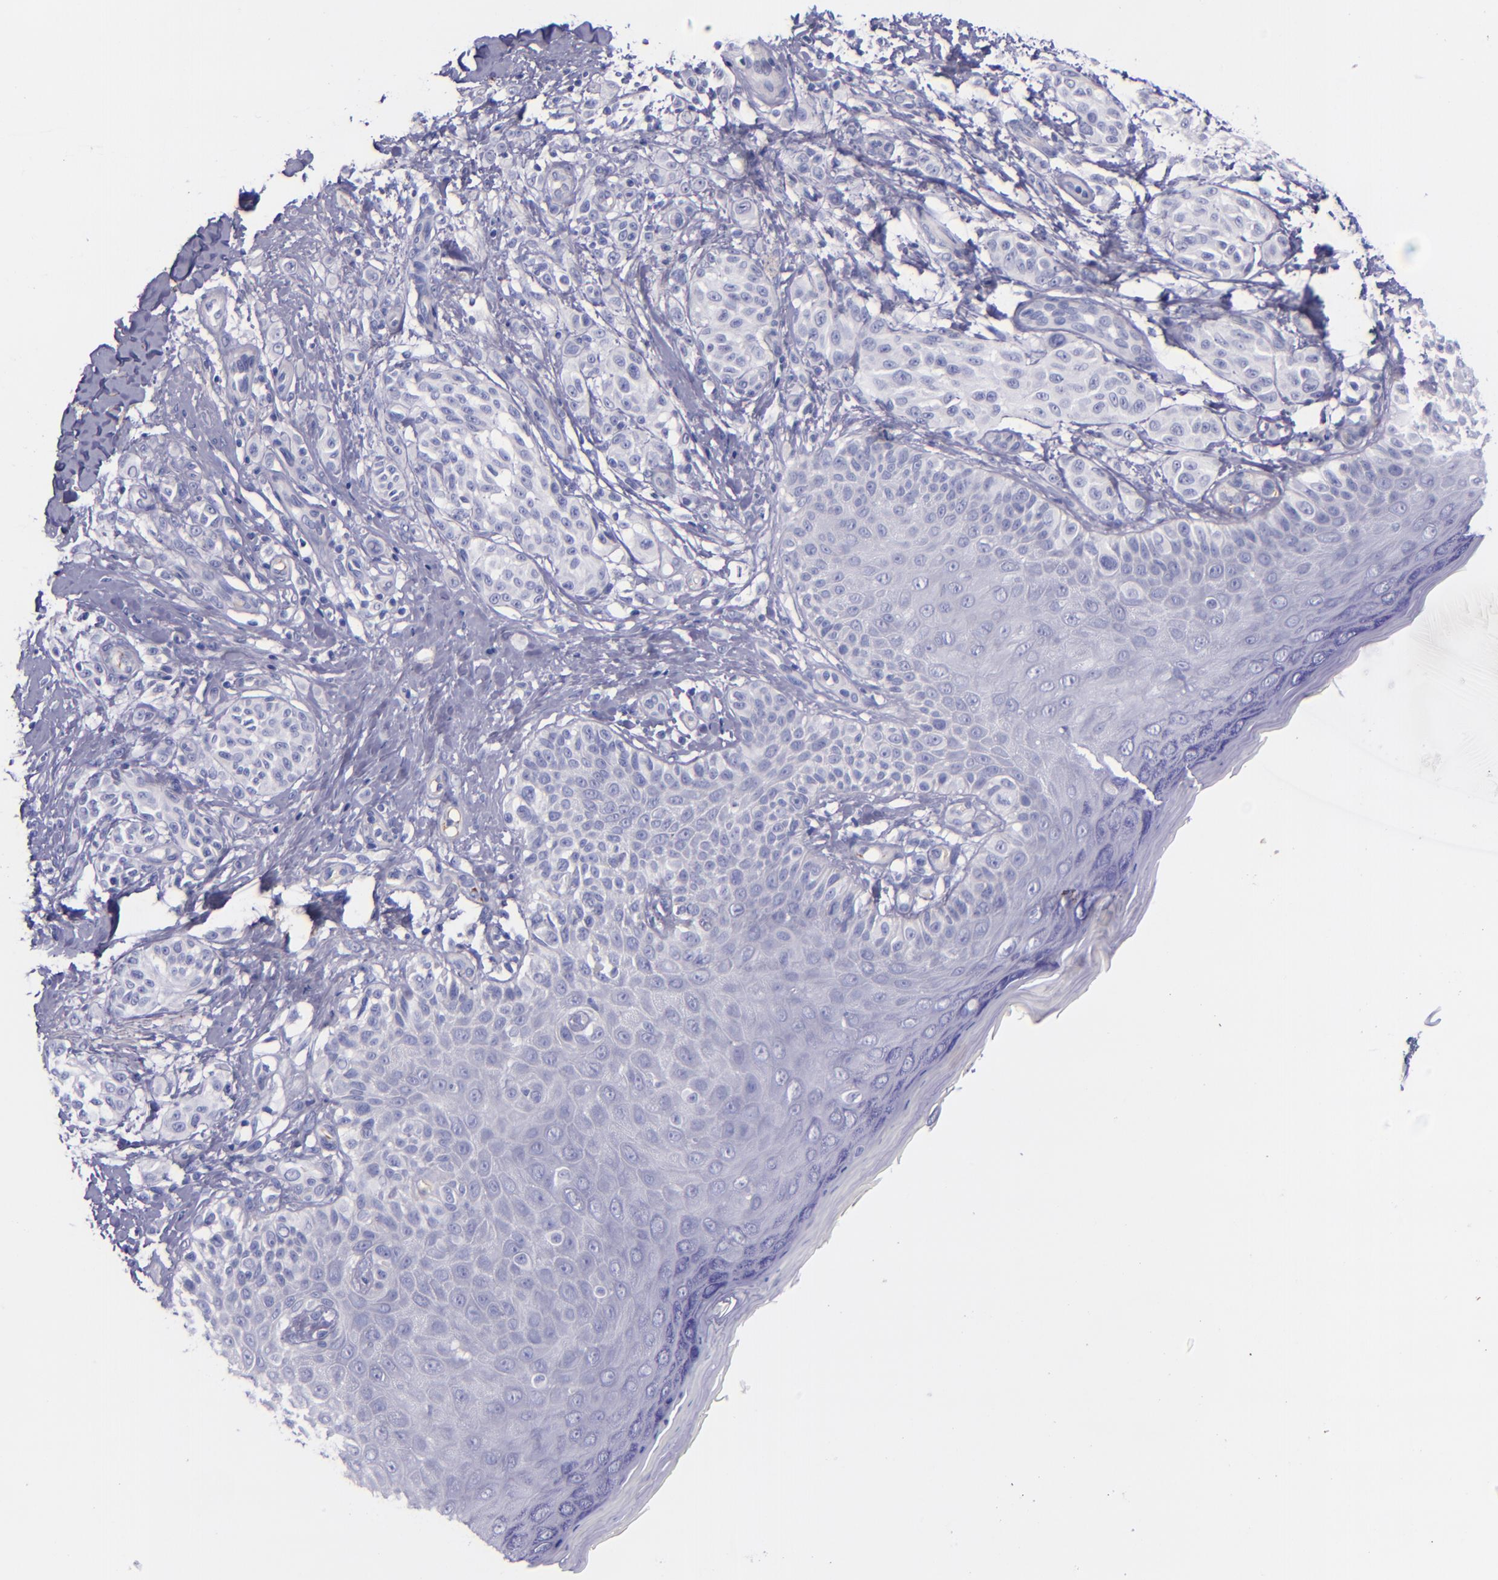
{"staining": {"intensity": "negative", "quantity": "none", "location": "none"}, "tissue": "melanoma", "cell_type": "Tumor cells", "image_type": "cancer", "snomed": [{"axis": "morphology", "description": "Malignant melanoma, NOS"}, {"axis": "topography", "description": "Skin"}], "caption": "Melanoma stained for a protein using IHC displays no expression tumor cells.", "gene": "KNG1", "patient": {"sex": "male", "age": 57}}